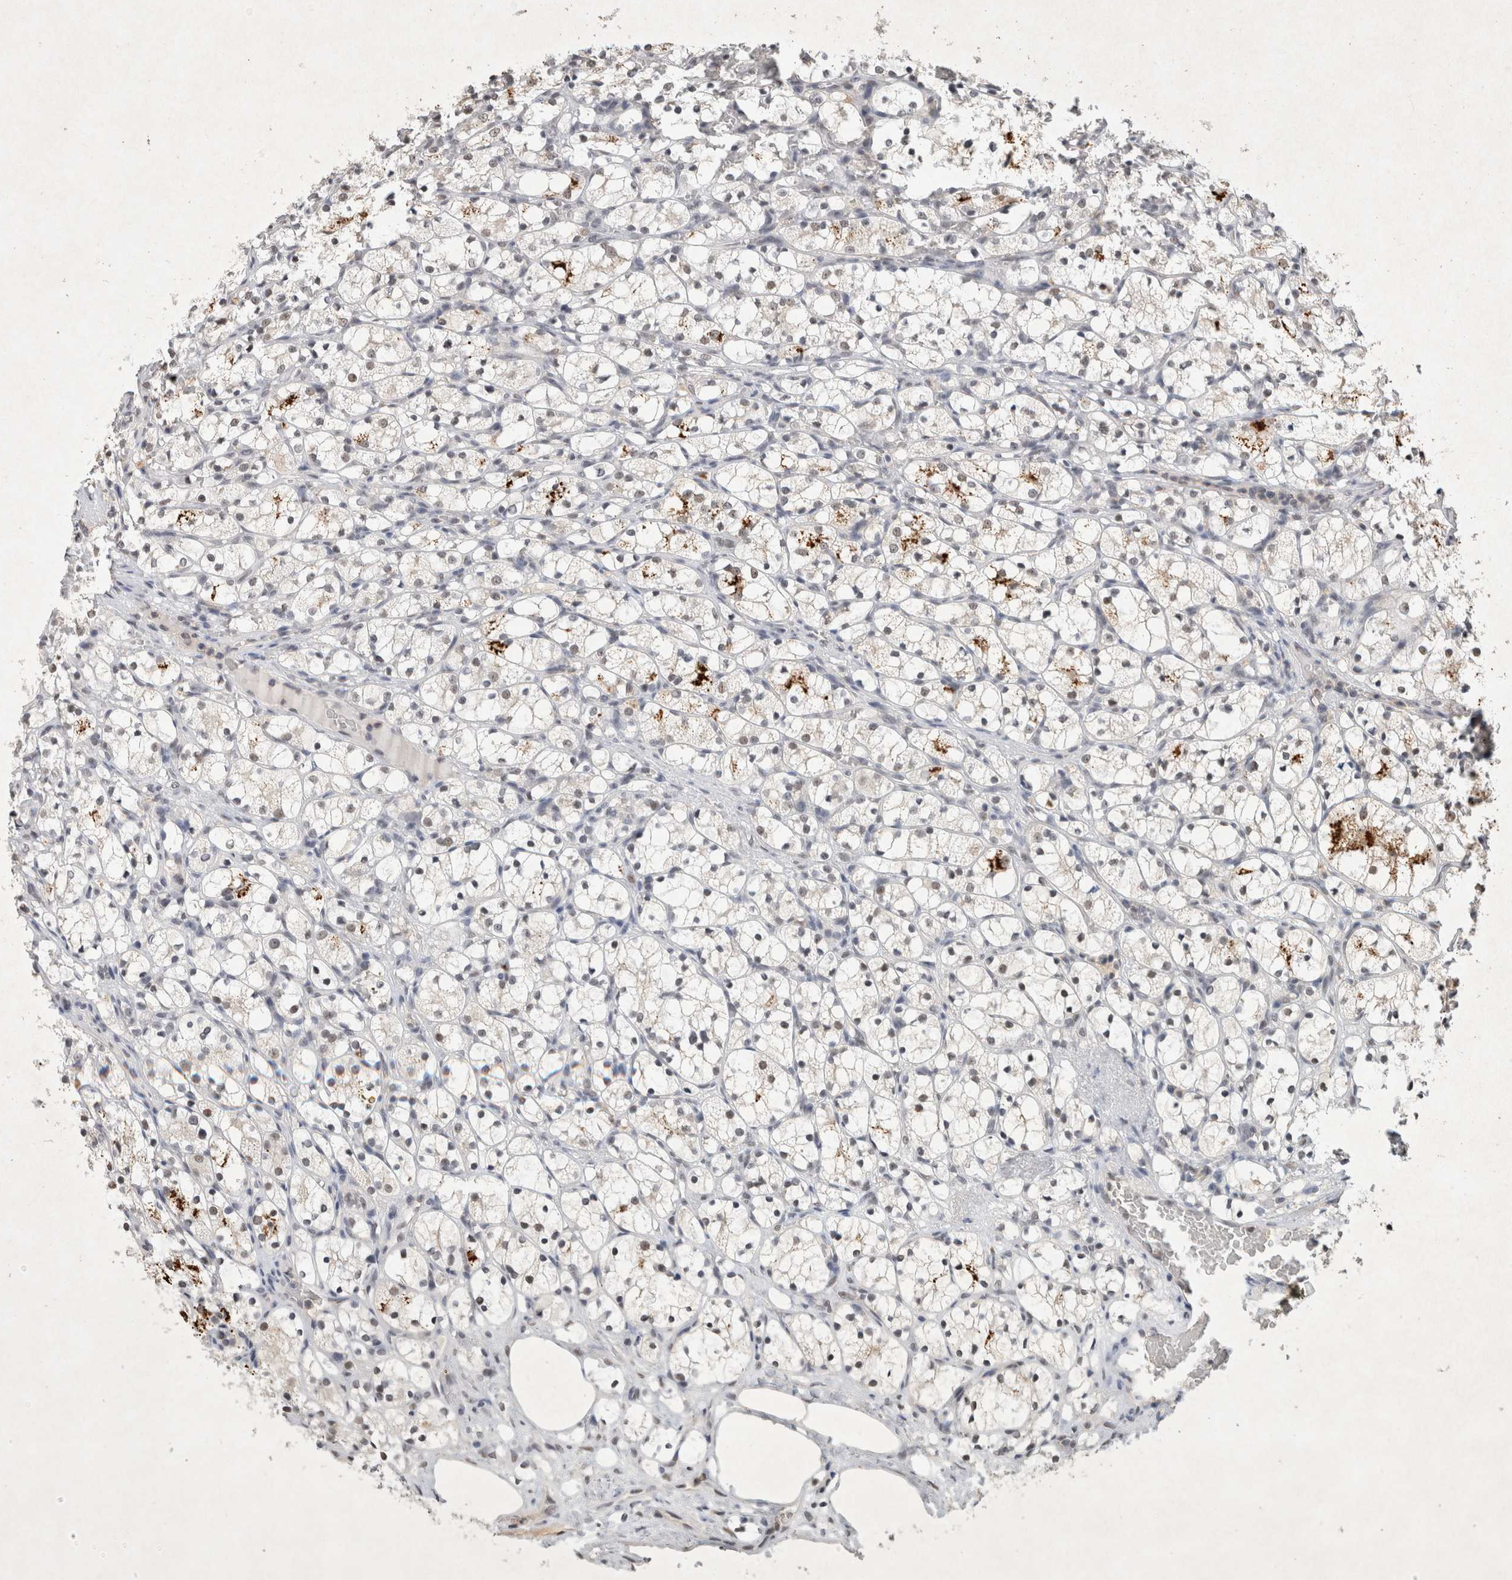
{"staining": {"intensity": "negative", "quantity": "none", "location": "none"}, "tissue": "renal cancer", "cell_type": "Tumor cells", "image_type": "cancer", "snomed": [{"axis": "morphology", "description": "Adenocarcinoma, NOS"}, {"axis": "topography", "description": "Kidney"}], "caption": "Renal cancer was stained to show a protein in brown. There is no significant expression in tumor cells.", "gene": "XRCC5", "patient": {"sex": "female", "age": 69}}